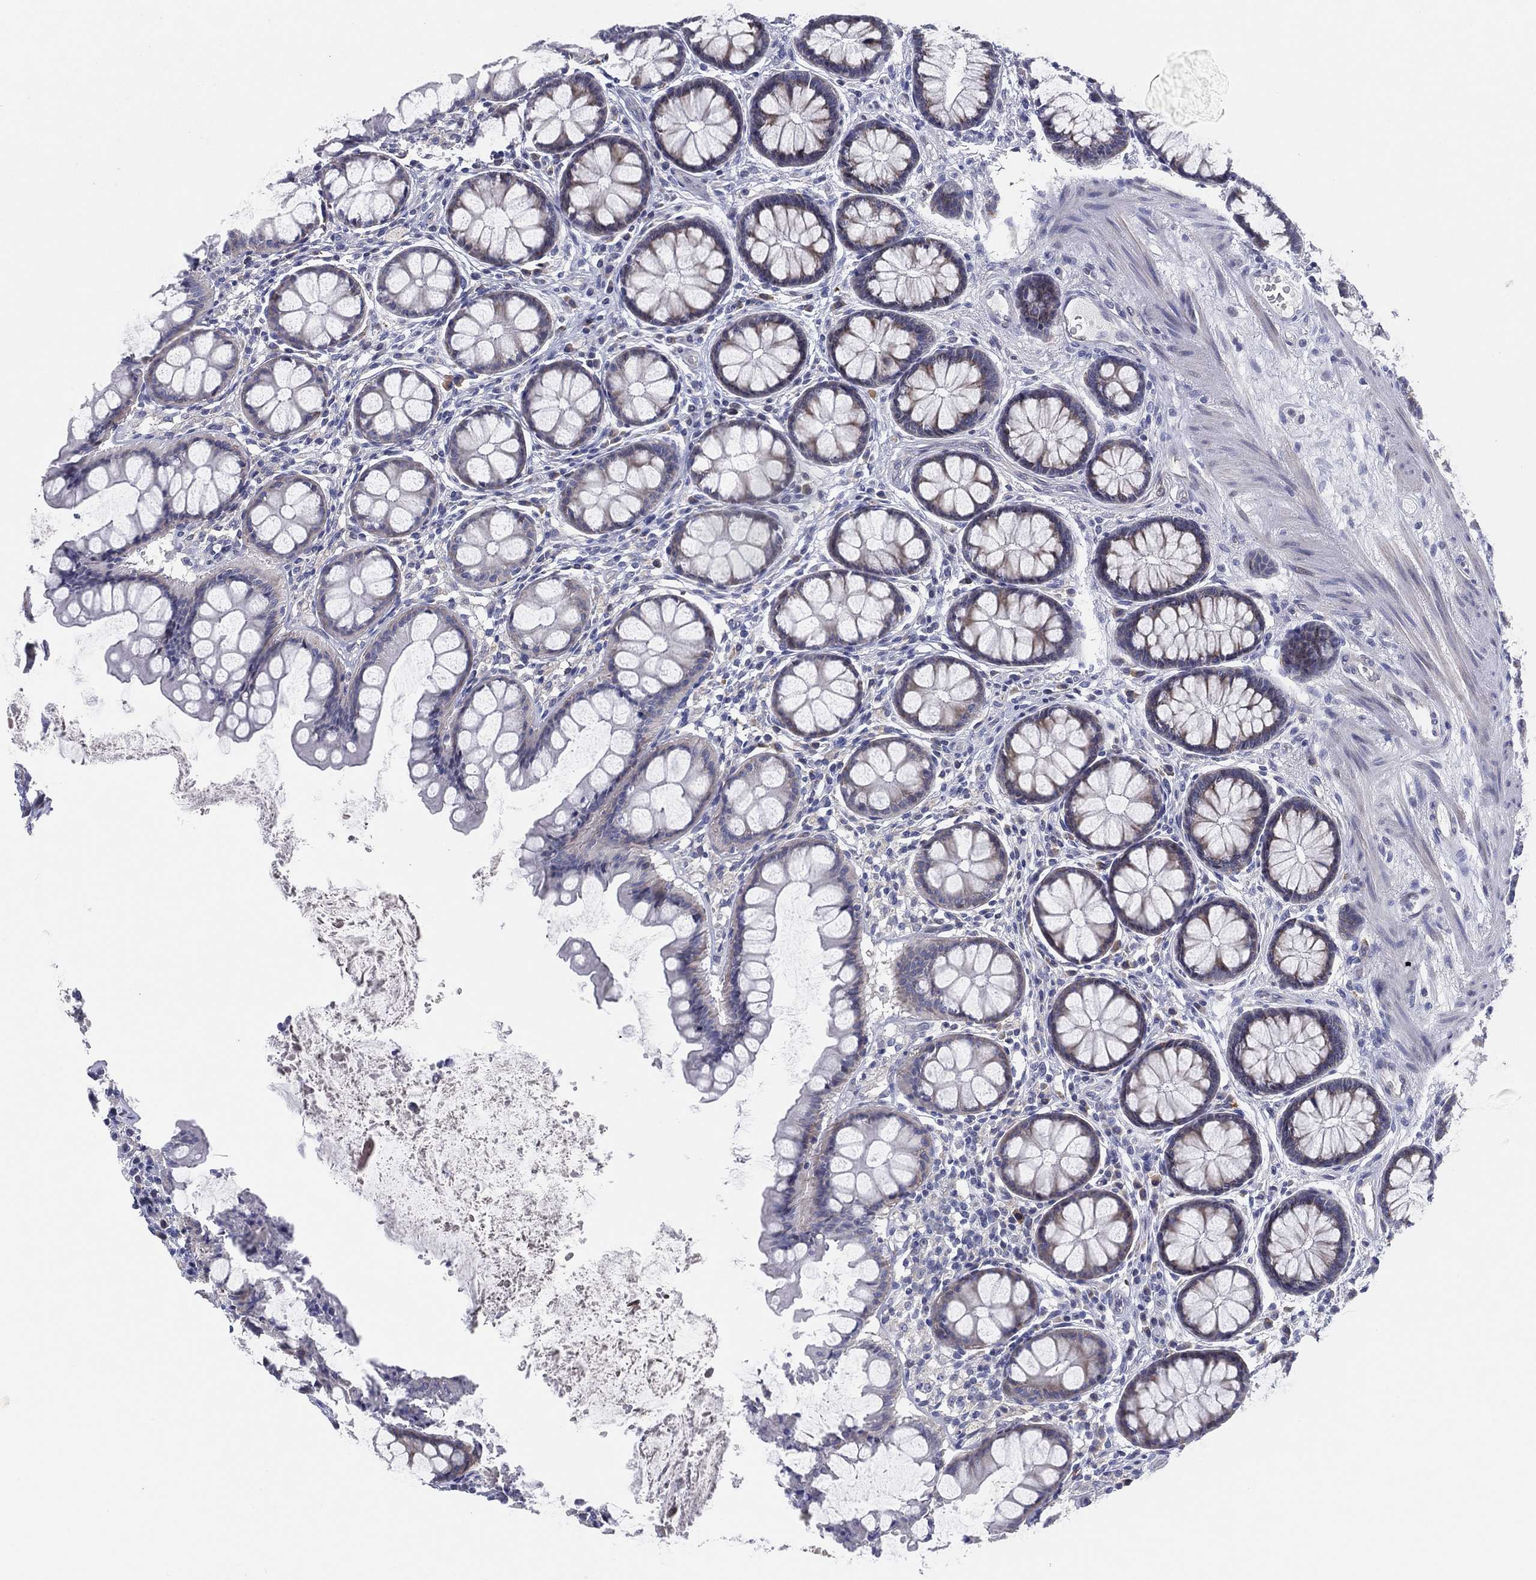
{"staining": {"intensity": "negative", "quantity": "none", "location": "none"}, "tissue": "colon", "cell_type": "Endothelial cells", "image_type": "normal", "snomed": [{"axis": "morphology", "description": "Normal tissue, NOS"}, {"axis": "topography", "description": "Colon"}], "caption": "DAB (3,3'-diaminobenzidine) immunohistochemical staining of benign colon reveals no significant expression in endothelial cells. (DAB immunohistochemistry with hematoxylin counter stain).", "gene": "HEATR4", "patient": {"sex": "female", "age": 65}}